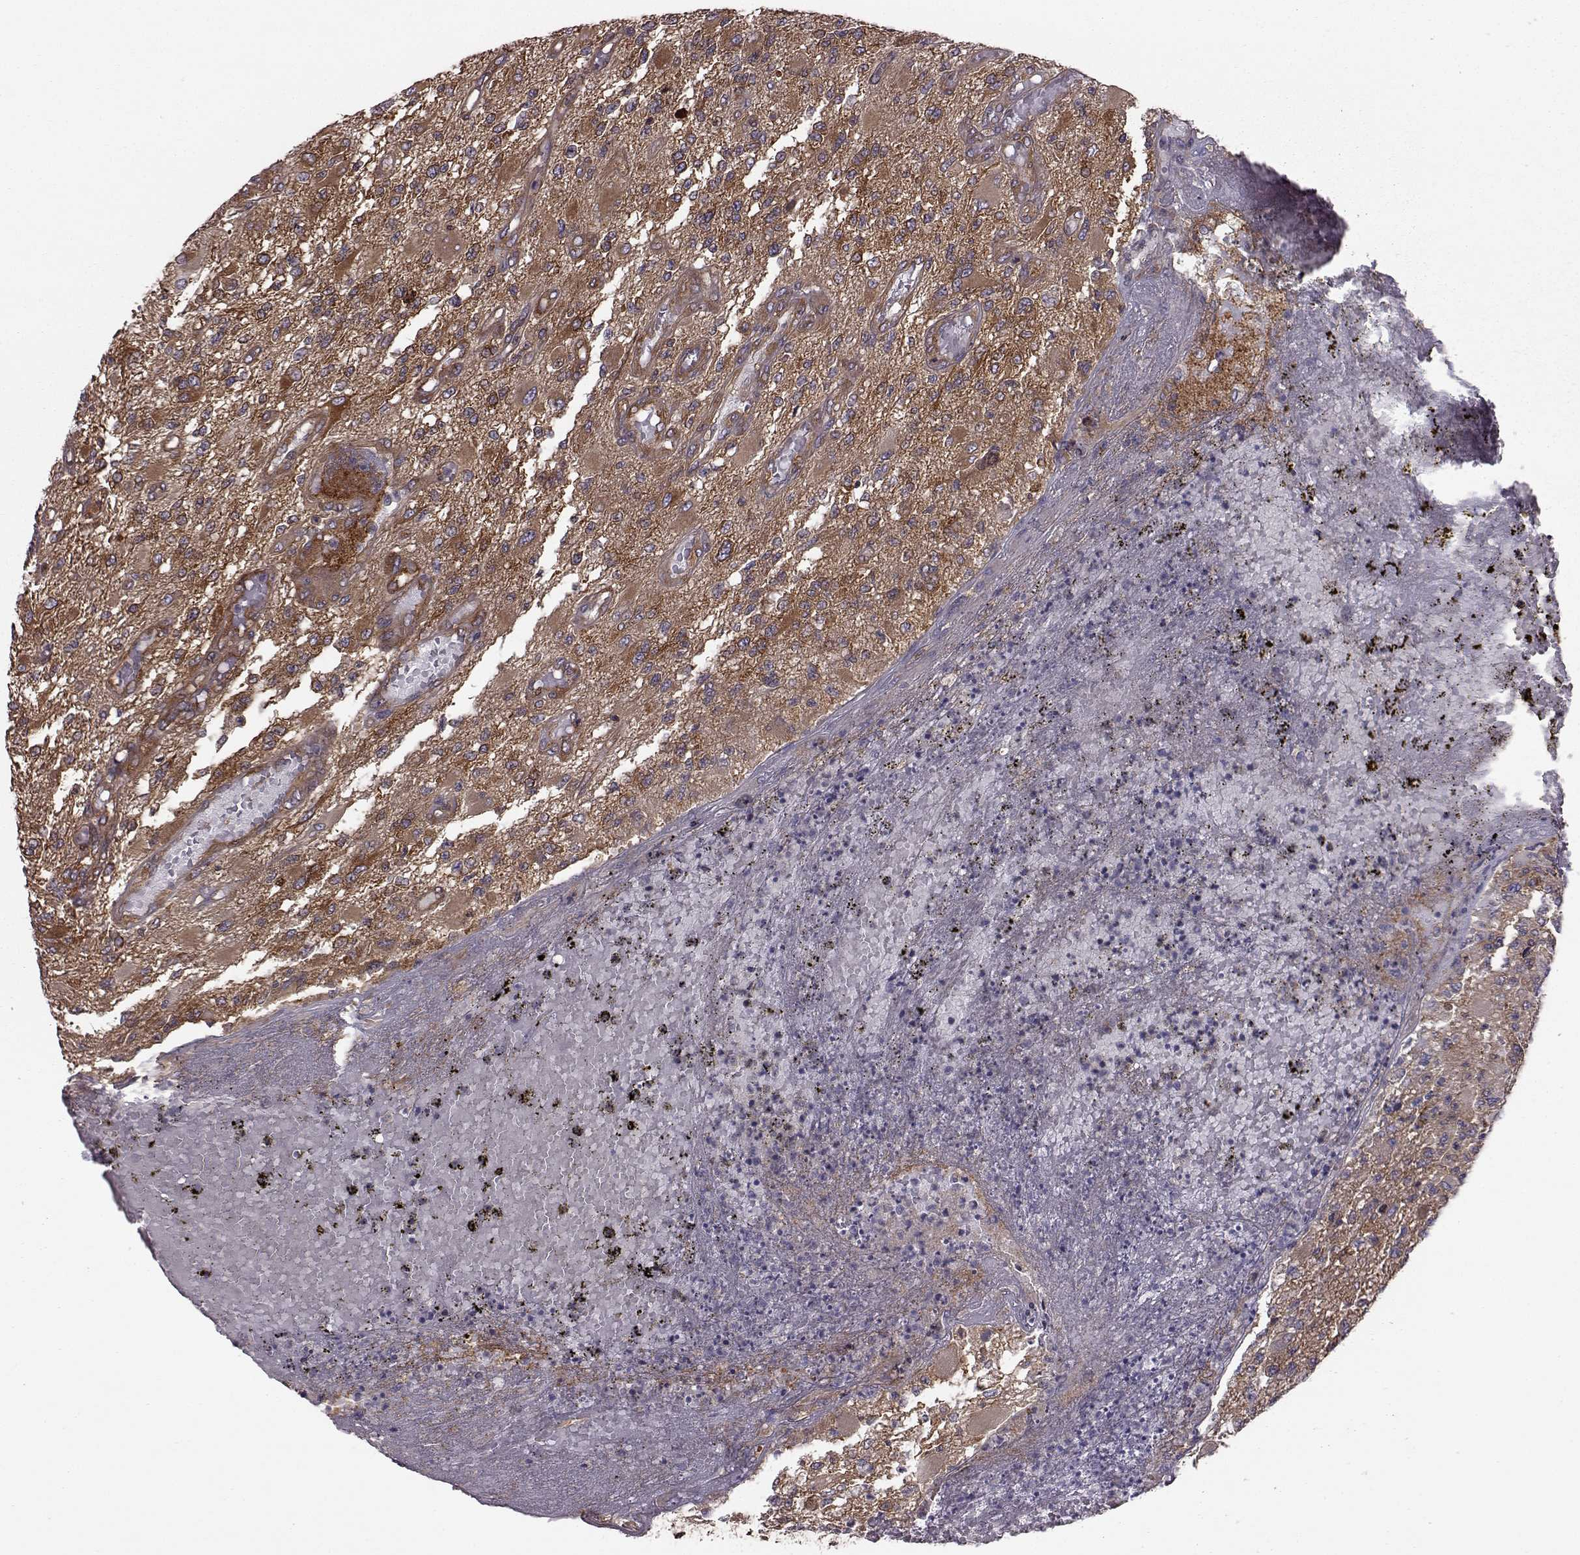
{"staining": {"intensity": "negative", "quantity": "none", "location": "none"}, "tissue": "glioma", "cell_type": "Tumor cells", "image_type": "cancer", "snomed": [{"axis": "morphology", "description": "Glioma, malignant, High grade"}, {"axis": "topography", "description": "Brain"}], "caption": "Tumor cells are negative for protein expression in human glioma.", "gene": "RABGAP1", "patient": {"sex": "female", "age": 63}}